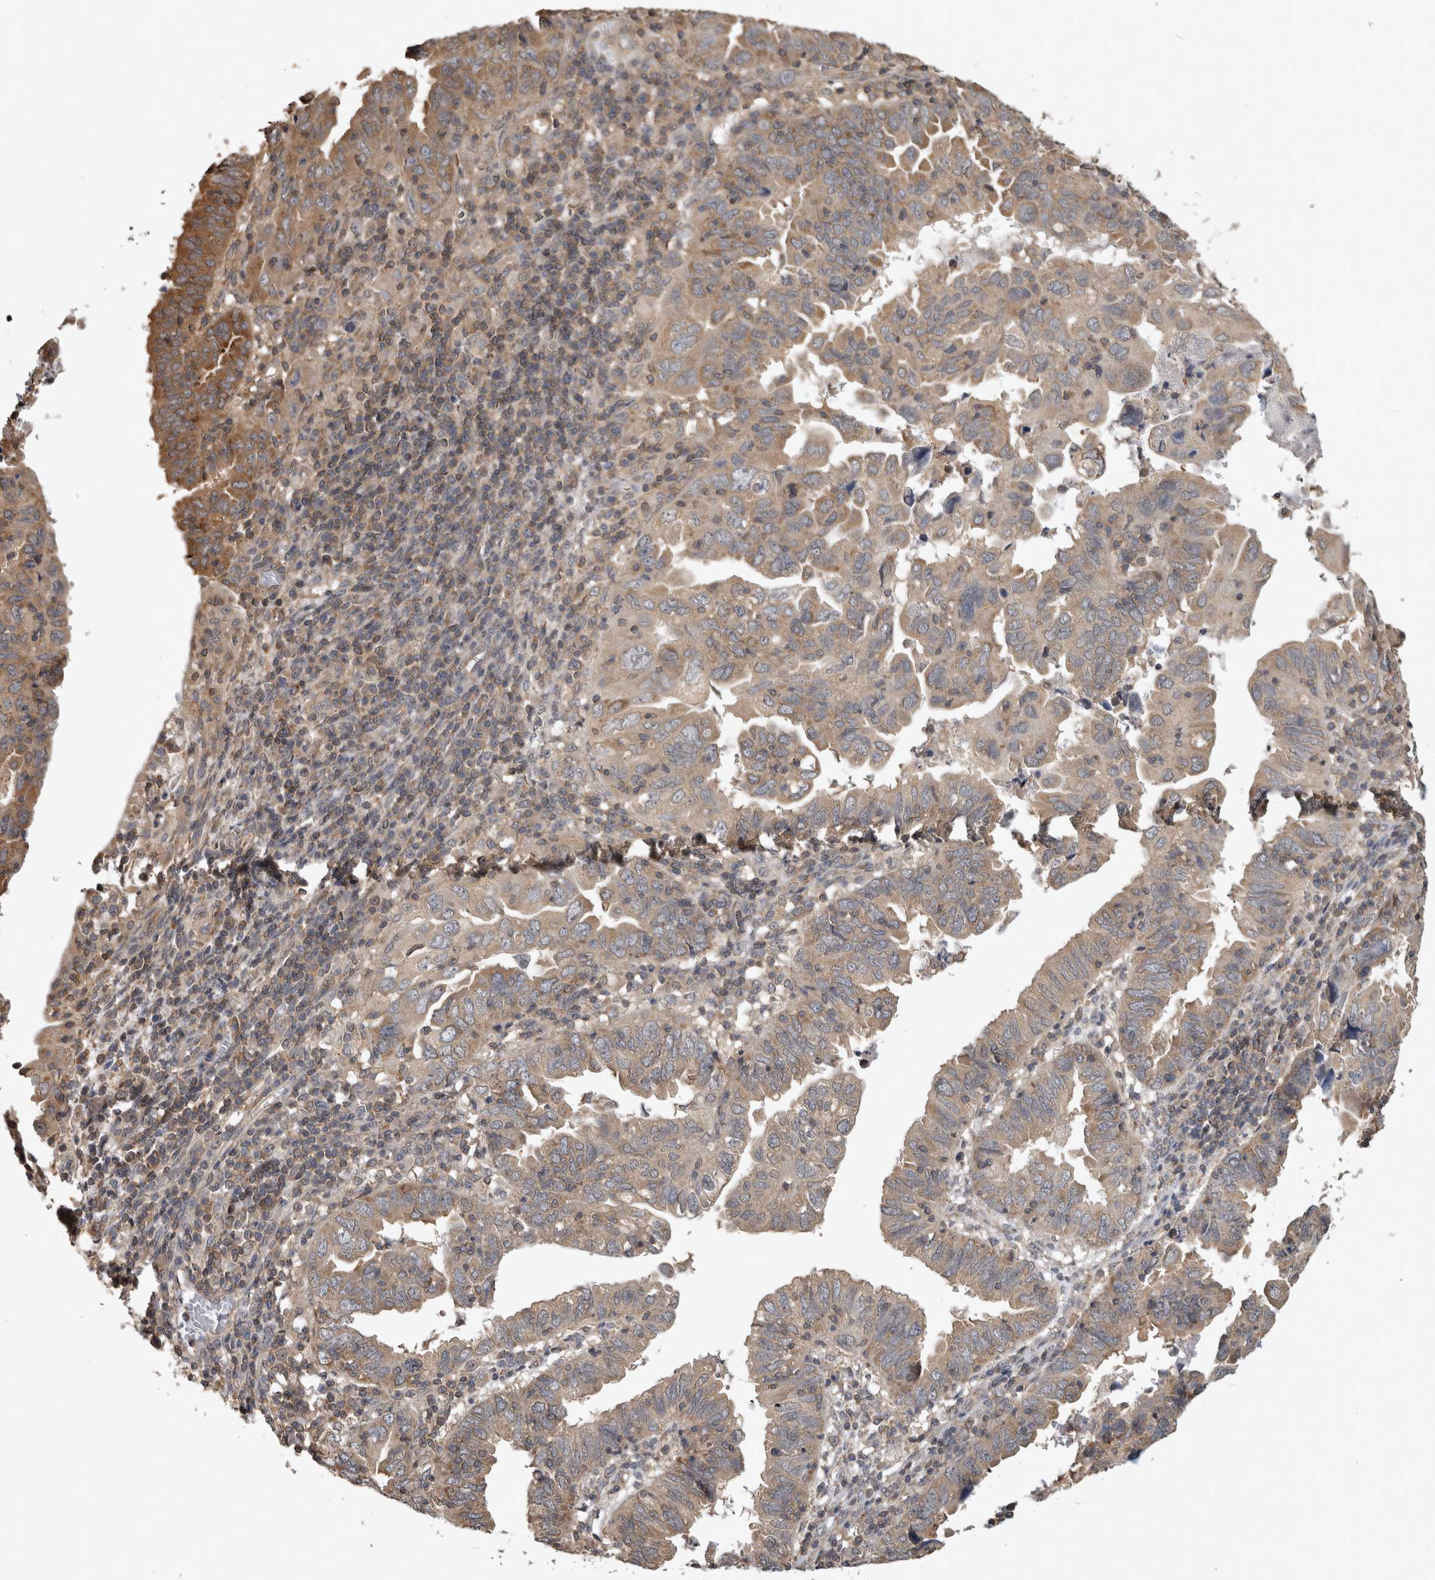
{"staining": {"intensity": "moderate", "quantity": ">75%", "location": "cytoplasmic/membranous"}, "tissue": "endometrial cancer", "cell_type": "Tumor cells", "image_type": "cancer", "snomed": [{"axis": "morphology", "description": "Adenocarcinoma, NOS"}, {"axis": "topography", "description": "Uterus"}], "caption": "Immunohistochemistry (DAB) staining of human adenocarcinoma (endometrial) reveals moderate cytoplasmic/membranous protein expression in approximately >75% of tumor cells. The protein of interest is shown in brown color, while the nuclei are stained blue.", "gene": "ATXN2", "patient": {"sex": "female", "age": 77}}